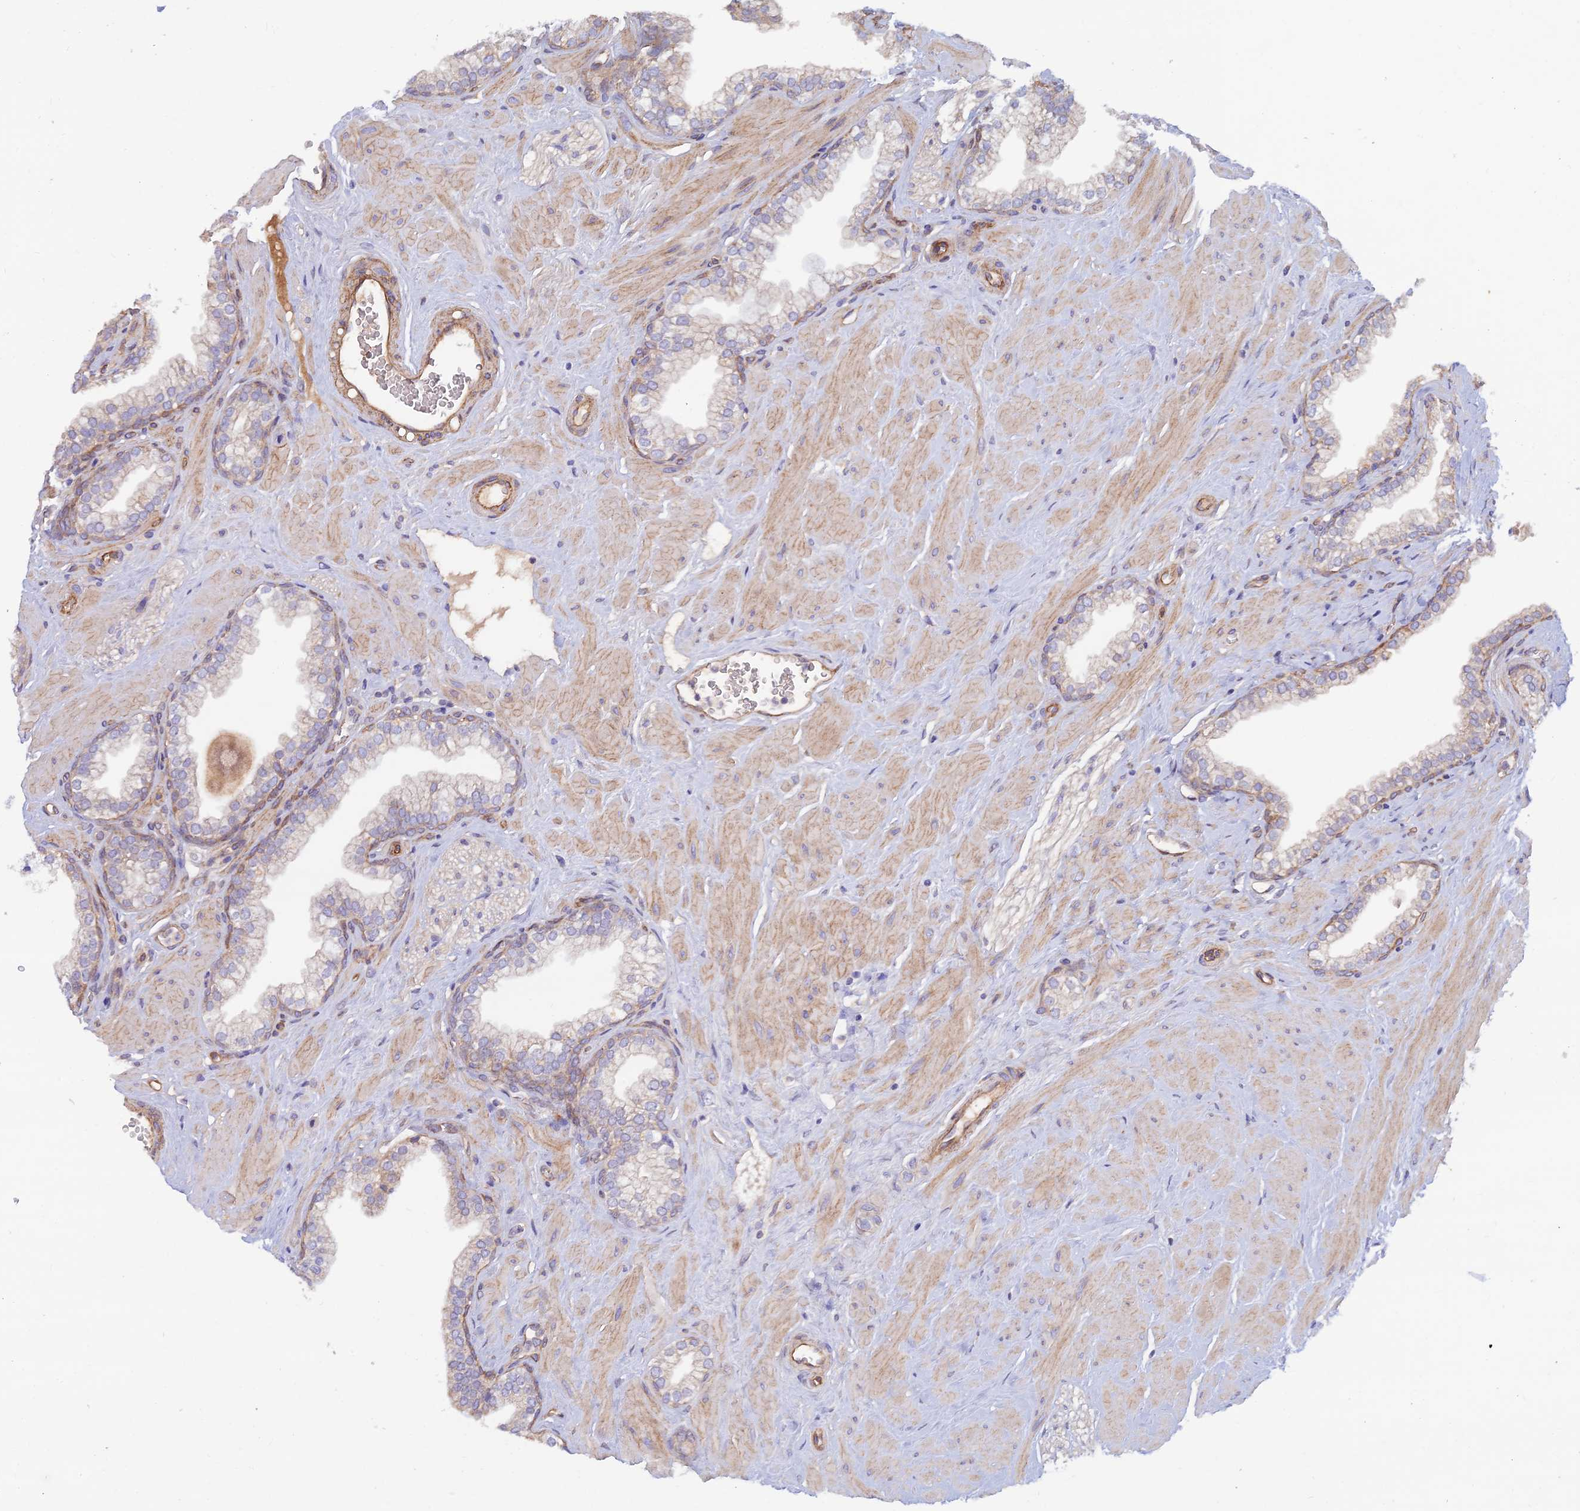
{"staining": {"intensity": "moderate", "quantity": "<25%", "location": "cytoplasmic/membranous"}, "tissue": "prostate", "cell_type": "Glandular cells", "image_type": "normal", "snomed": [{"axis": "morphology", "description": "Normal tissue, NOS"}, {"axis": "morphology", "description": "Urothelial carcinoma, Low grade"}, {"axis": "topography", "description": "Urinary bladder"}, {"axis": "topography", "description": "Prostate"}], "caption": "Prostate stained for a protein displays moderate cytoplasmic/membranous positivity in glandular cells. Using DAB (brown) and hematoxylin (blue) stains, captured at high magnification using brightfield microscopy.", "gene": "GMCL1", "patient": {"sex": "male", "age": 60}}